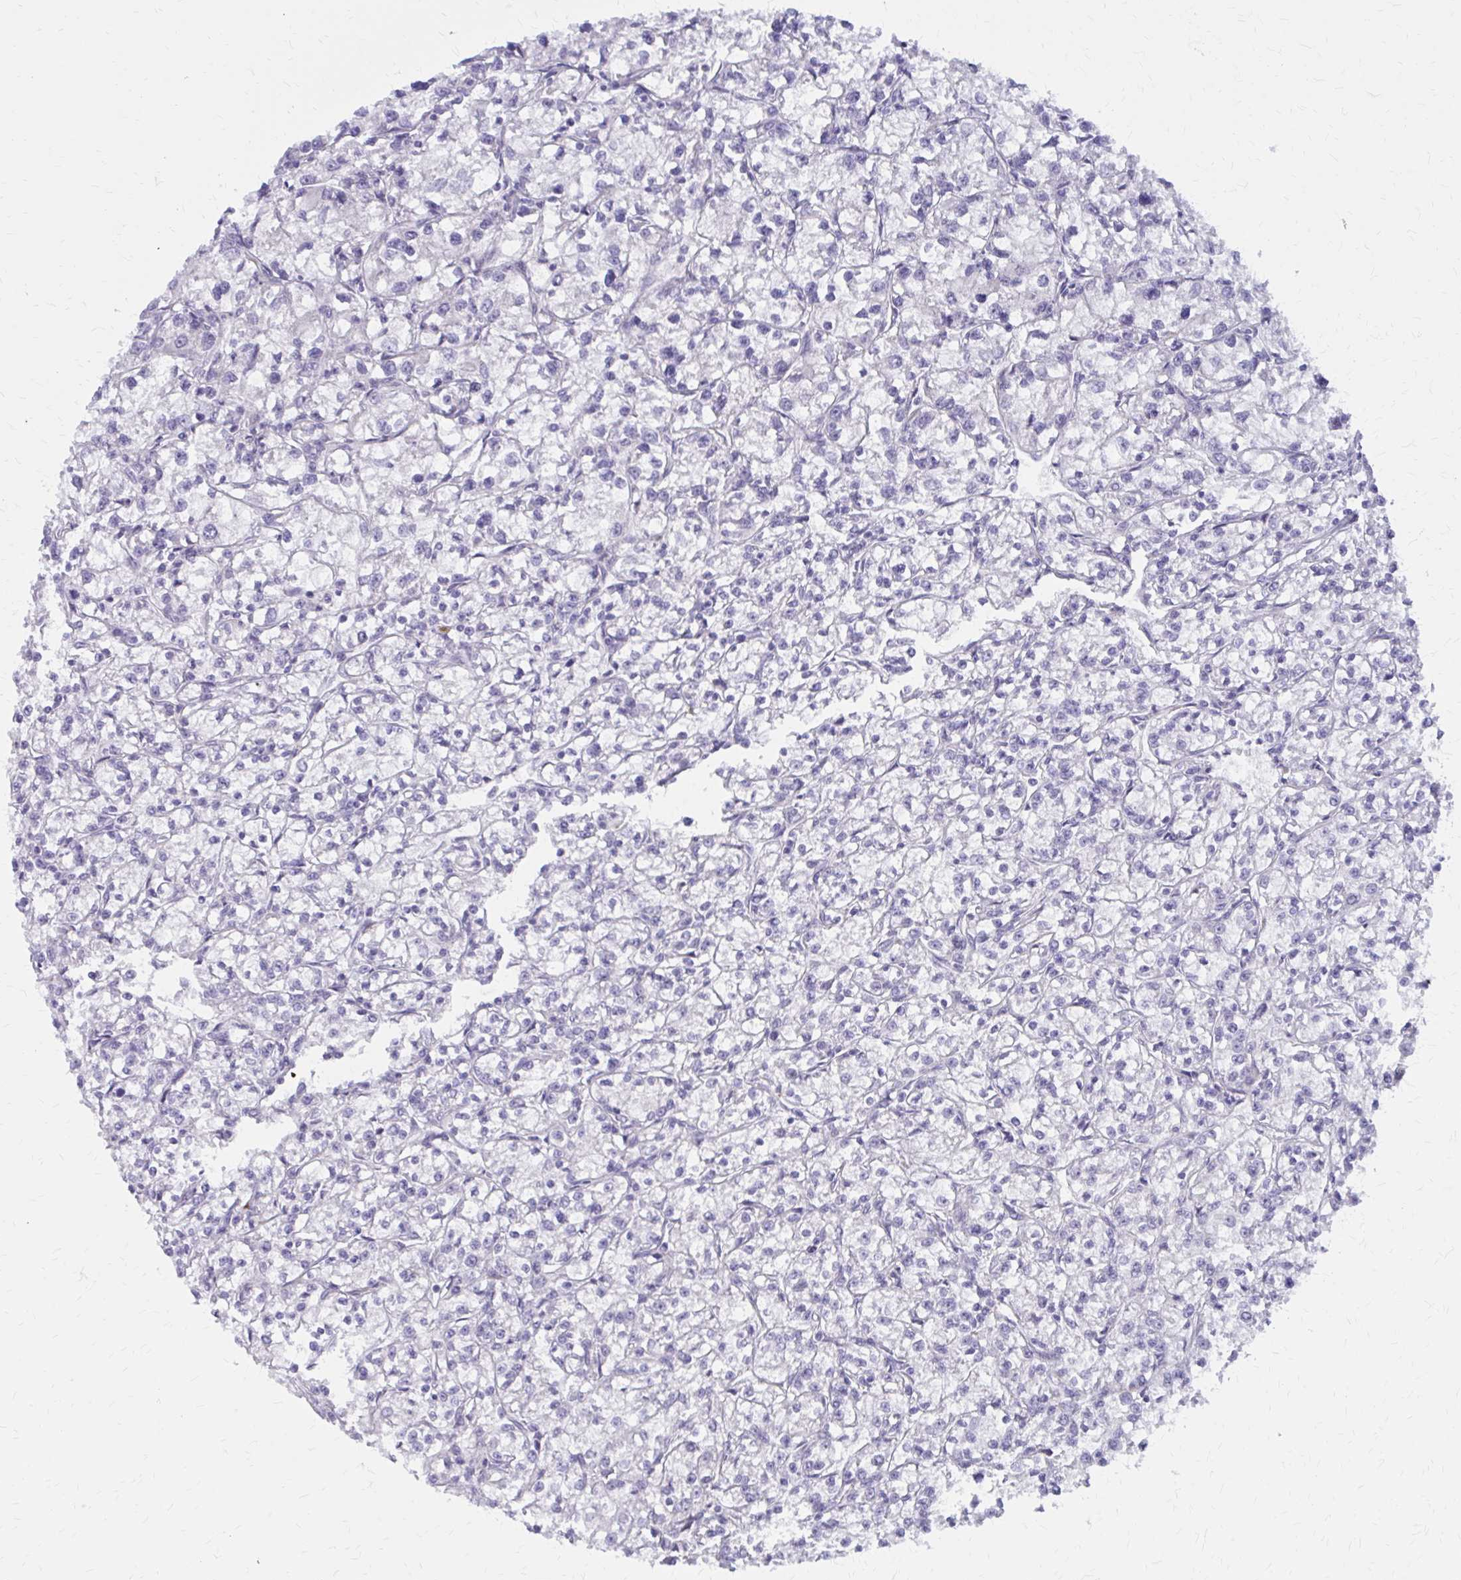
{"staining": {"intensity": "negative", "quantity": "none", "location": "none"}, "tissue": "renal cancer", "cell_type": "Tumor cells", "image_type": "cancer", "snomed": [{"axis": "morphology", "description": "Adenocarcinoma, NOS"}, {"axis": "topography", "description": "Kidney"}], "caption": "Renal cancer (adenocarcinoma) was stained to show a protein in brown. There is no significant positivity in tumor cells.", "gene": "GLYATL2", "patient": {"sex": "female", "age": 59}}